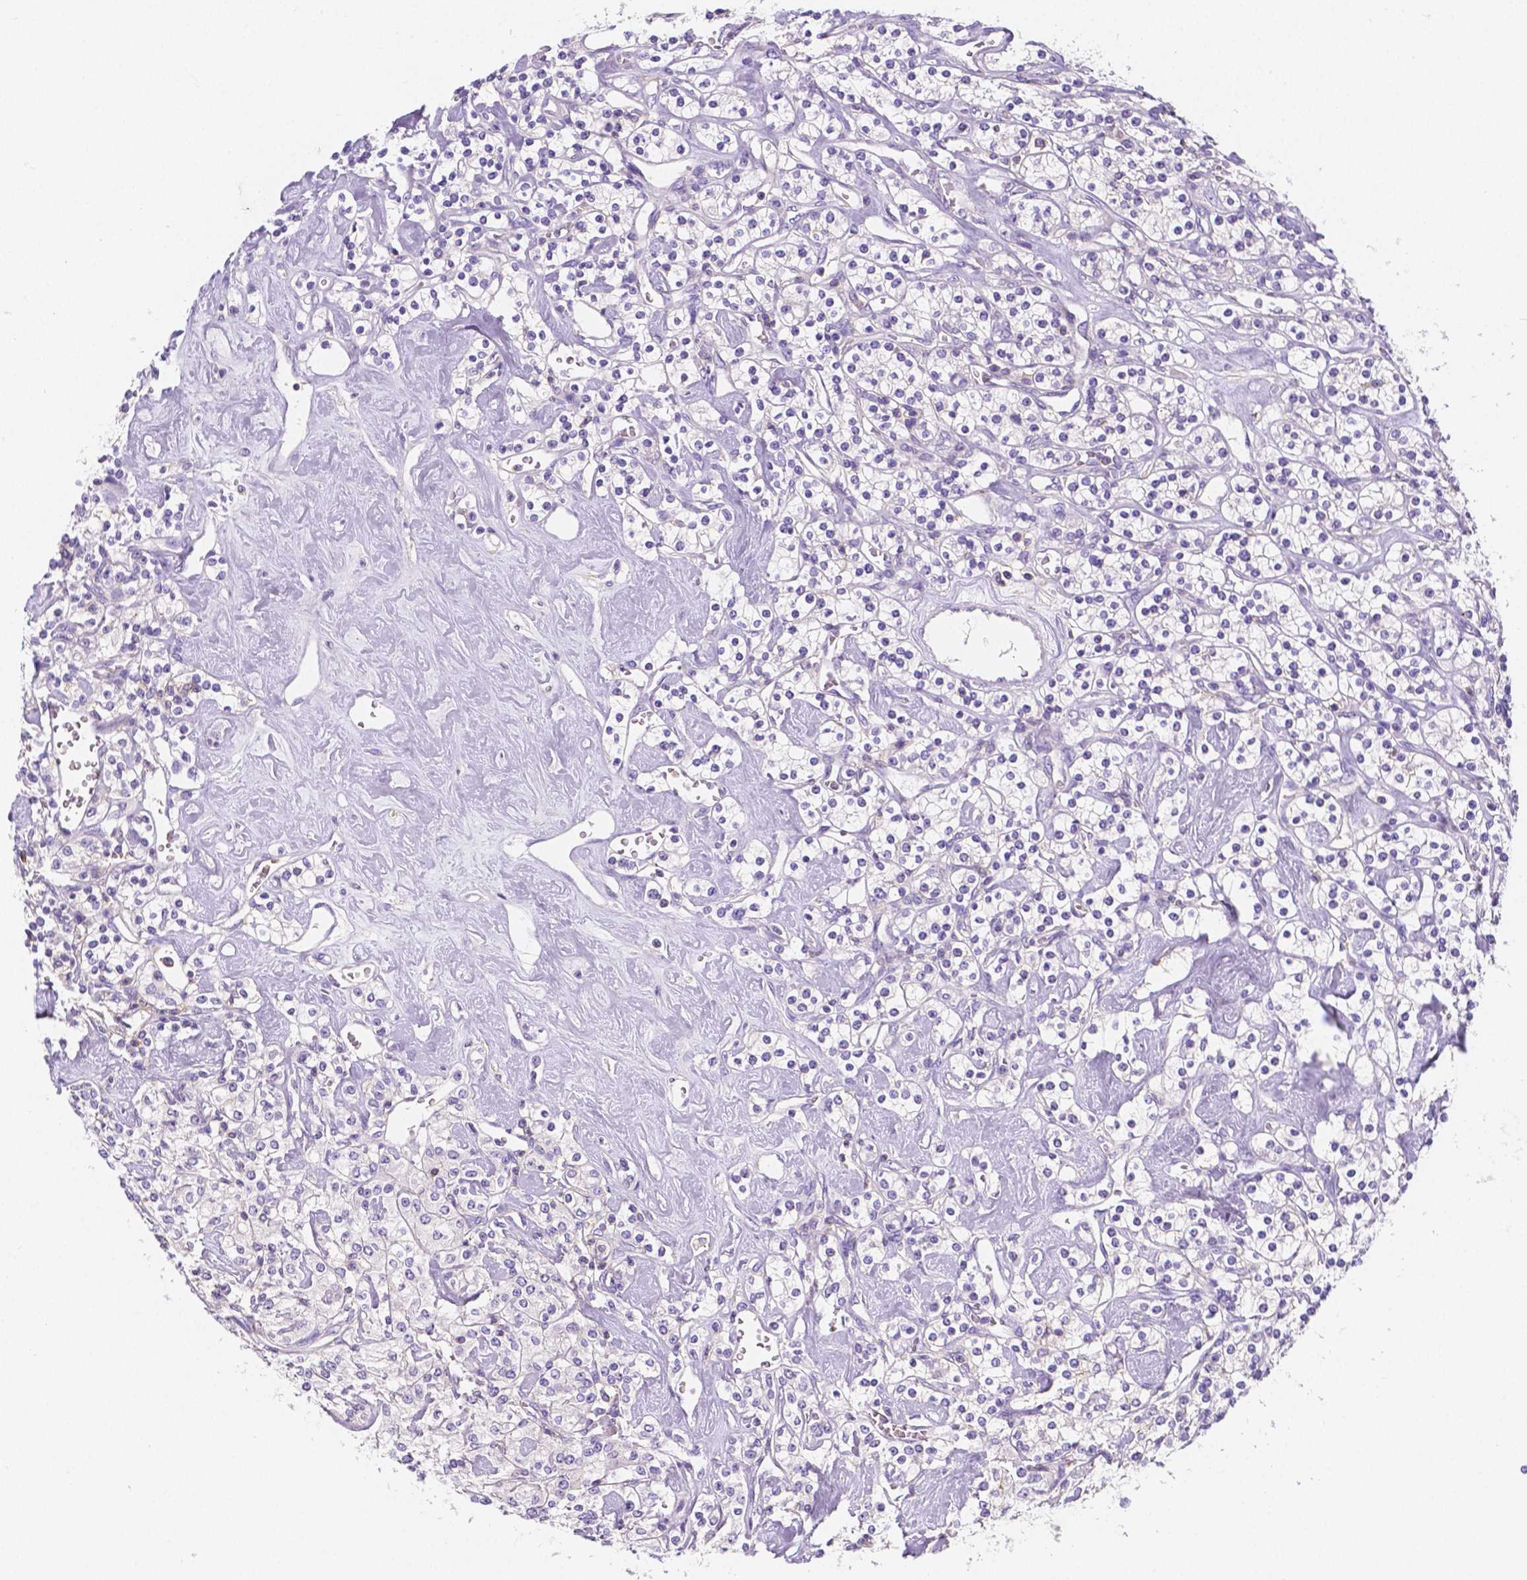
{"staining": {"intensity": "negative", "quantity": "none", "location": "none"}, "tissue": "renal cancer", "cell_type": "Tumor cells", "image_type": "cancer", "snomed": [{"axis": "morphology", "description": "Adenocarcinoma, NOS"}, {"axis": "topography", "description": "Kidney"}], "caption": "Image shows no significant protein staining in tumor cells of renal cancer (adenocarcinoma).", "gene": "GABRD", "patient": {"sex": "male", "age": 77}}